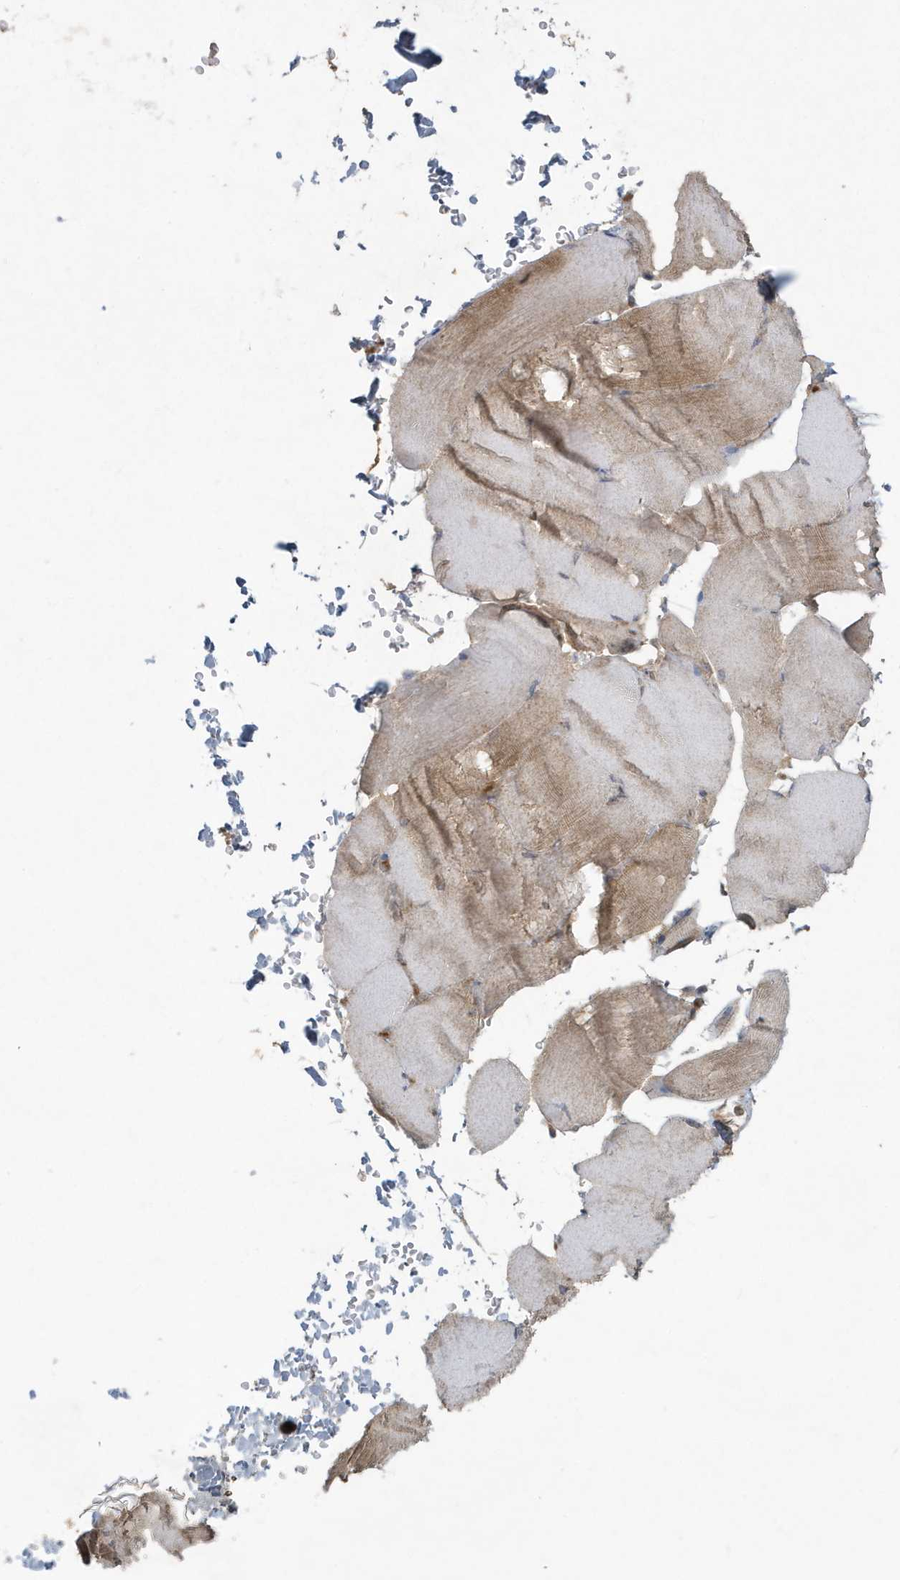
{"staining": {"intensity": "weak", "quantity": "<25%", "location": "cytoplasmic/membranous"}, "tissue": "skeletal muscle", "cell_type": "Myocytes", "image_type": "normal", "snomed": [{"axis": "morphology", "description": "Normal tissue, NOS"}, {"axis": "topography", "description": "Skeletal muscle"}, {"axis": "topography", "description": "Parathyroid gland"}], "caption": "Immunohistochemistry photomicrograph of benign skeletal muscle stained for a protein (brown), which shows no positivity in myocytes. (Stains: DAB (3,3'-diaminobenzidine) immunohistochemistry (IHC) with hematoxylin counter stain, Microscopy: brightfield microscopy at high magnification).", "gene": "C1RL", "patient": {"sex": "female", "age": 37}}